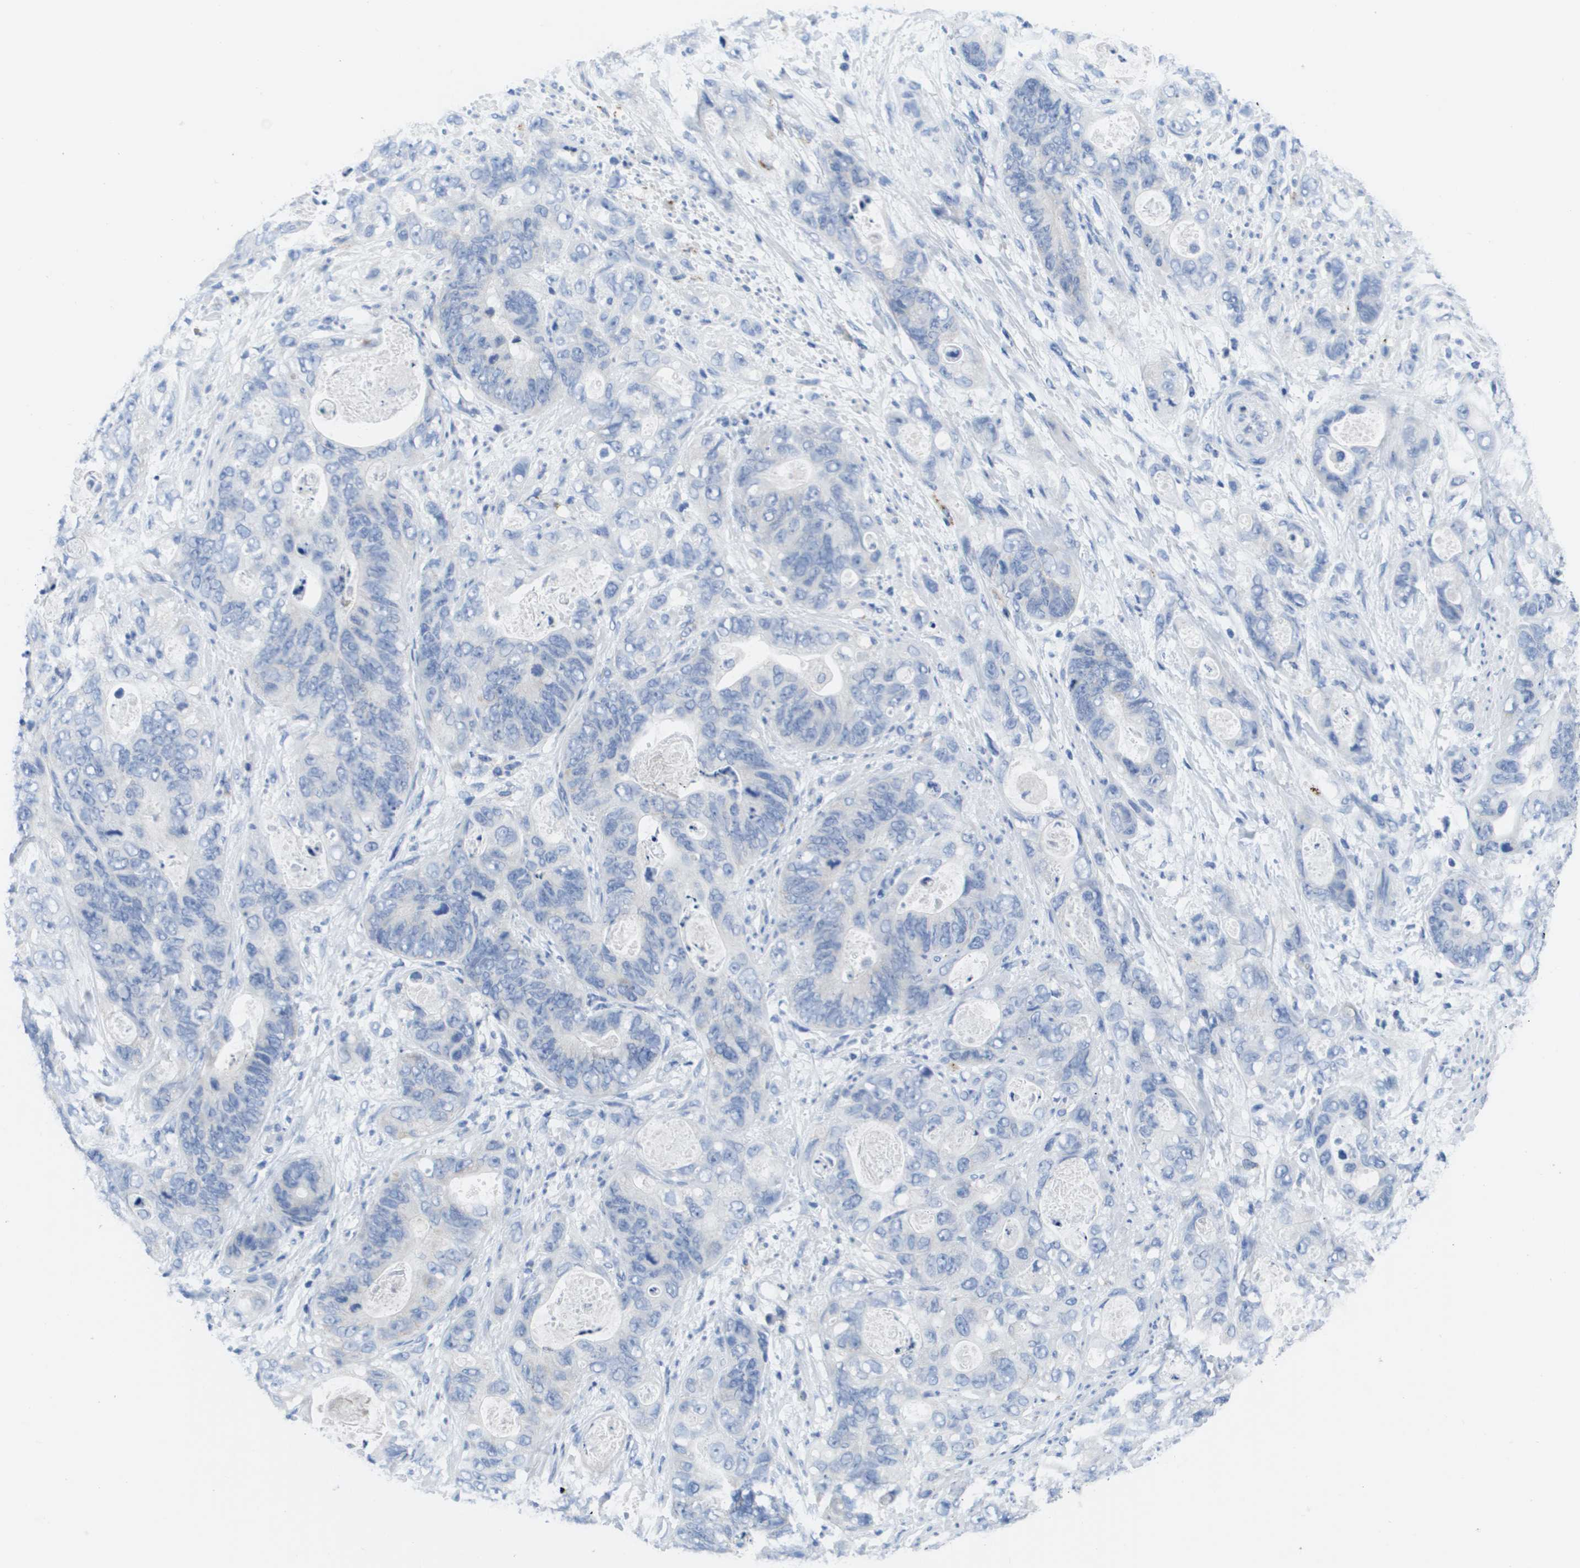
{"staining": {"intensity": "negative", "quantity": "none", "location": "none"}, "tissue": "stomach cancer", "cell_type": "Tumor cells", "image_type": "cancer", "snomed": [{"axis": "morphology", "description": "Adenocarcinoma, NOS"}, {"axis": "topography", "description": "Stomach"}], "caption": "Protein analysis of stomach cancer reveals no significant staining in tumor cells.", "gene": "MS4A1", "patient": {"sex": "female", "age": 89}}